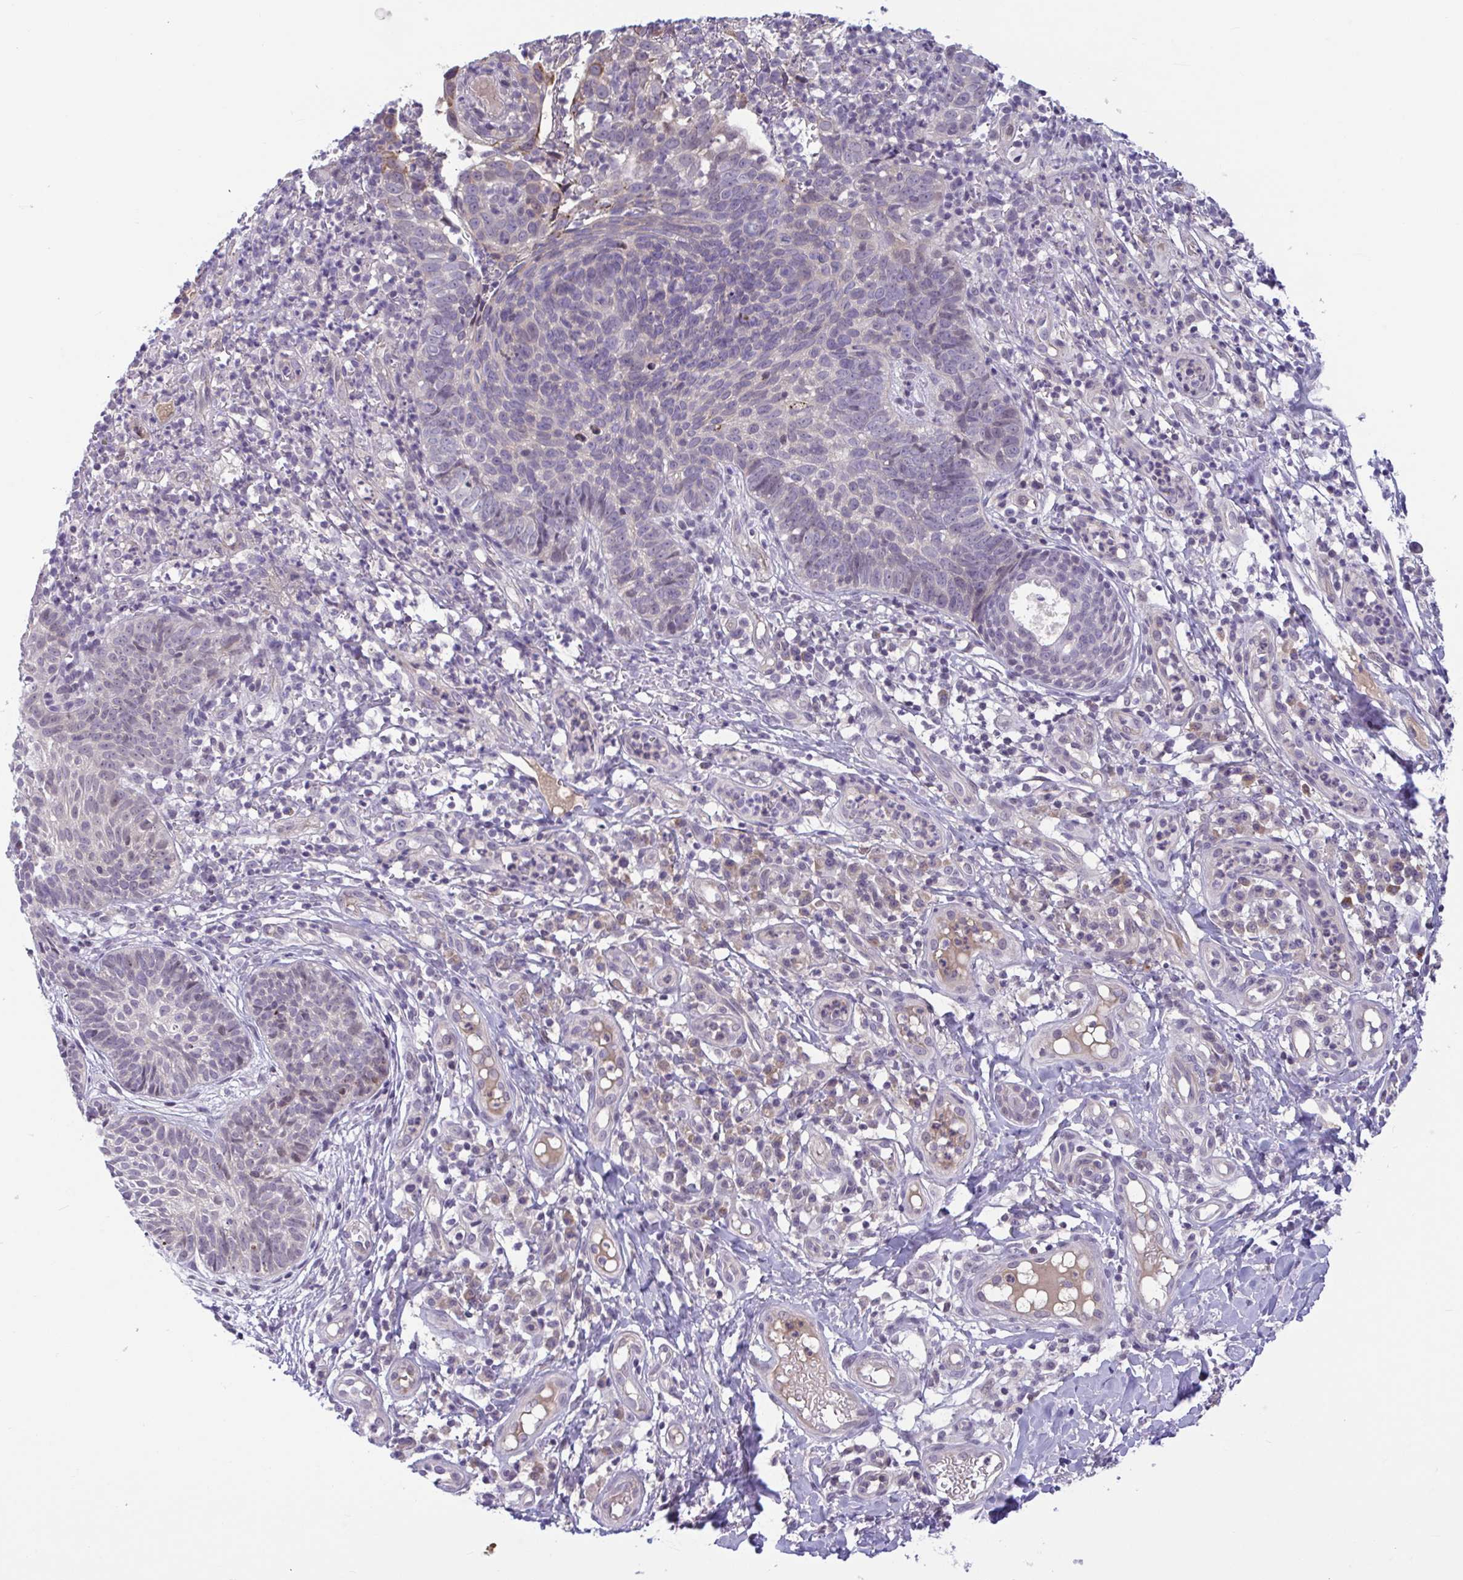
{"staining": {"intensity": "negative", "quantity": "none", "location": "none"}, "tissue": "skin cancer", "cell_type": "Tumor cells", "image_type": "cancer", "snomed": [{"axis": "morphology", "description": "Basal cell carcinoma"}, {"axis": "topography", "description": "Skin"}, {"axis": "topography", "description": "Skin of leg"}], "caption": "Basal cell carcinoma (skin) was stained to show a protein in brown. There is no significant expression in tumor cells.", "gene": "TTC7B", "patient": {"sex": "female", "age": 87}}